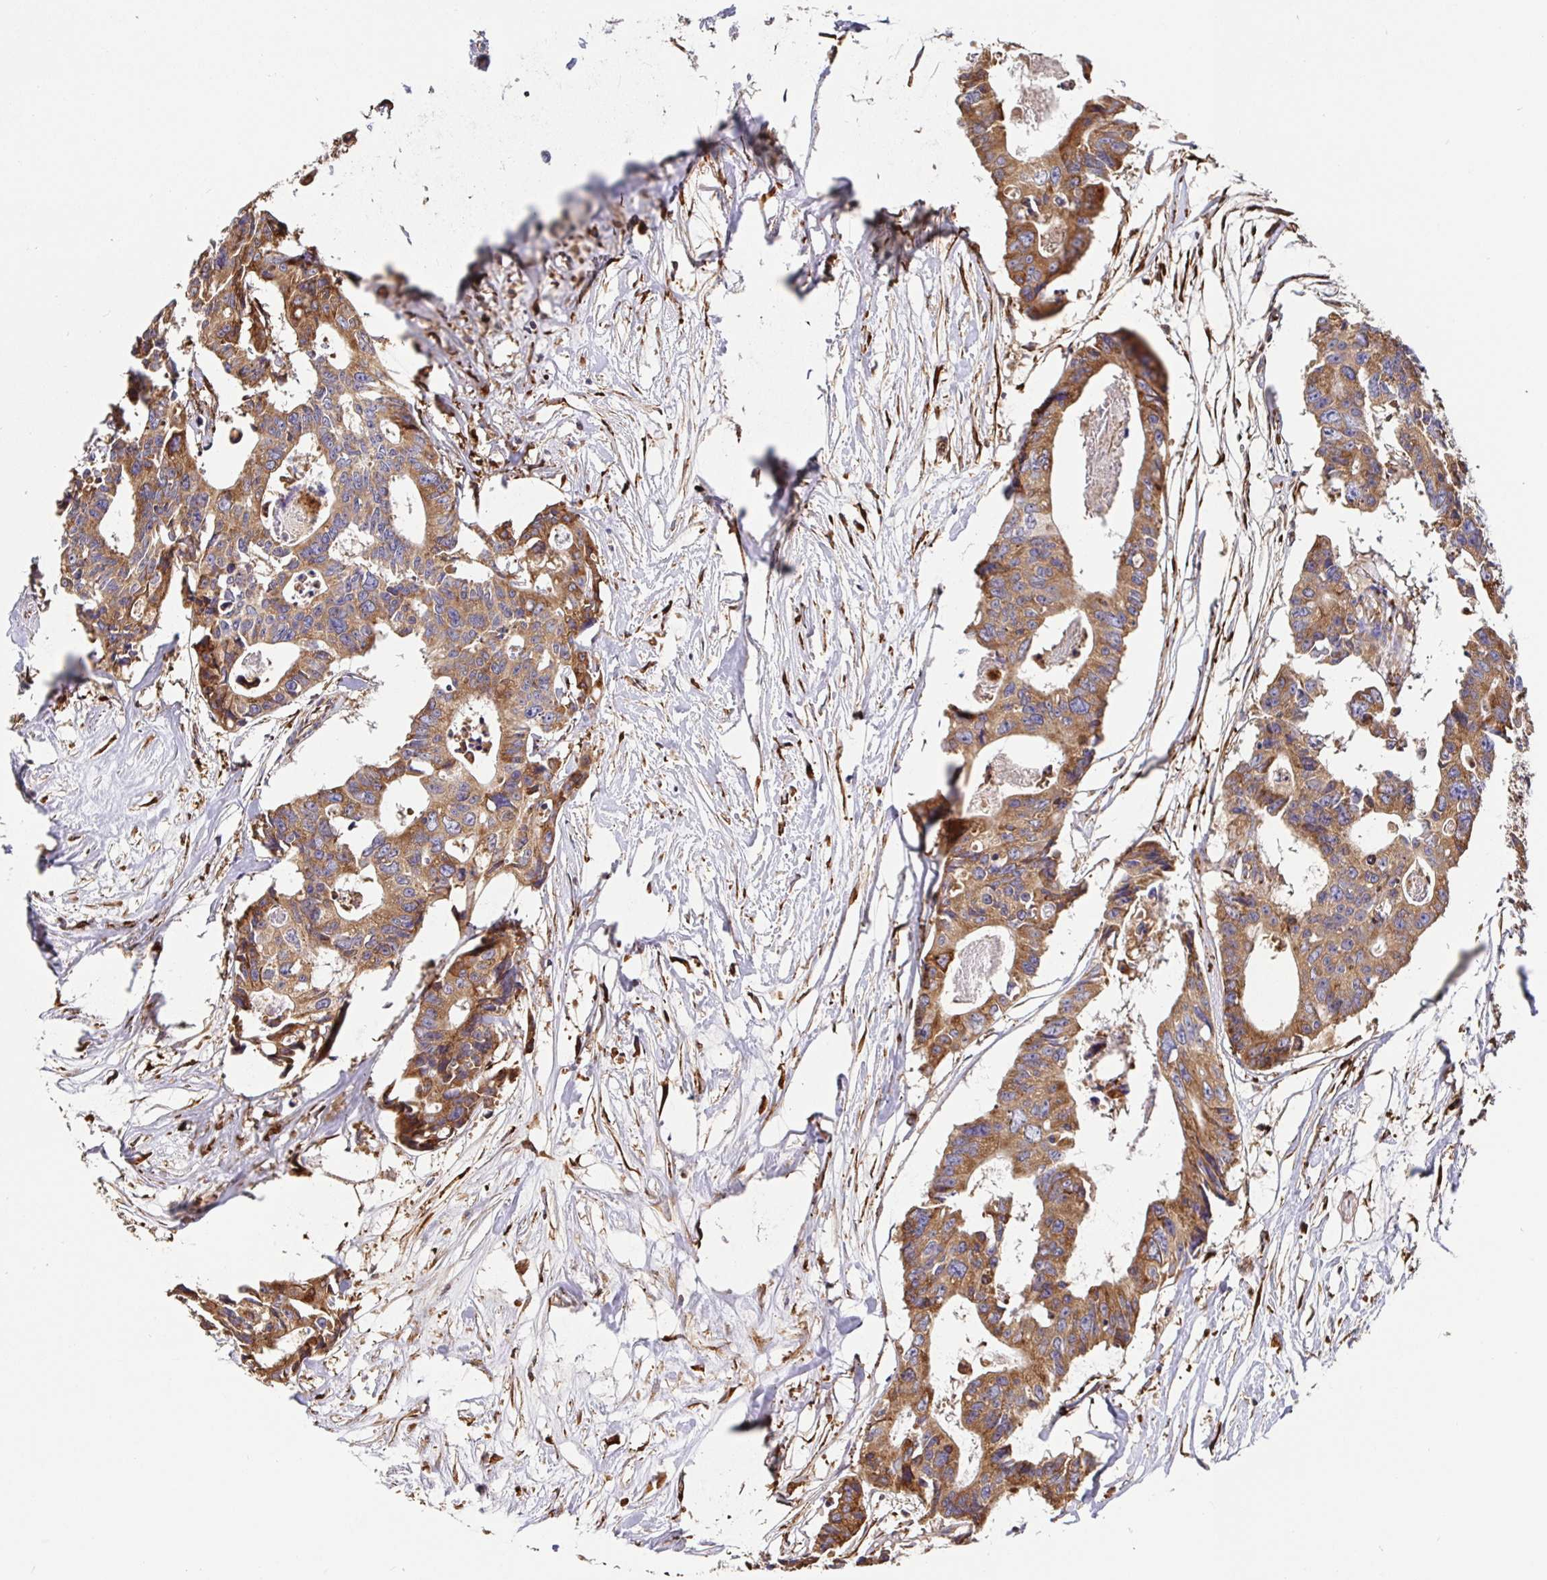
{"staining": {"intensity": "moderate", "quantity": ">75%", "location": "cytoplasmic/membranous"}, "tissue": "colorectal cancer", "cell_type": "Tumor cells", "image_type": "cancer", "snomed": [{"axis": "morphology", "description": "Adenocarcinoma, NOS"}, {"axis": "topography", "description": "Rectum"}], "caption": "Immunohistochemical staining of human colorectal cancer demonstrates moderate cytoplasmic/membranous protein positivity in approximately >75% of tumor cells. (DAB (3,3'-diaminobenzidine) IHC with brightfield microscopy, high magnification).", "gene": "MAOA", "patient": {"sex": "male", "age": 57}}